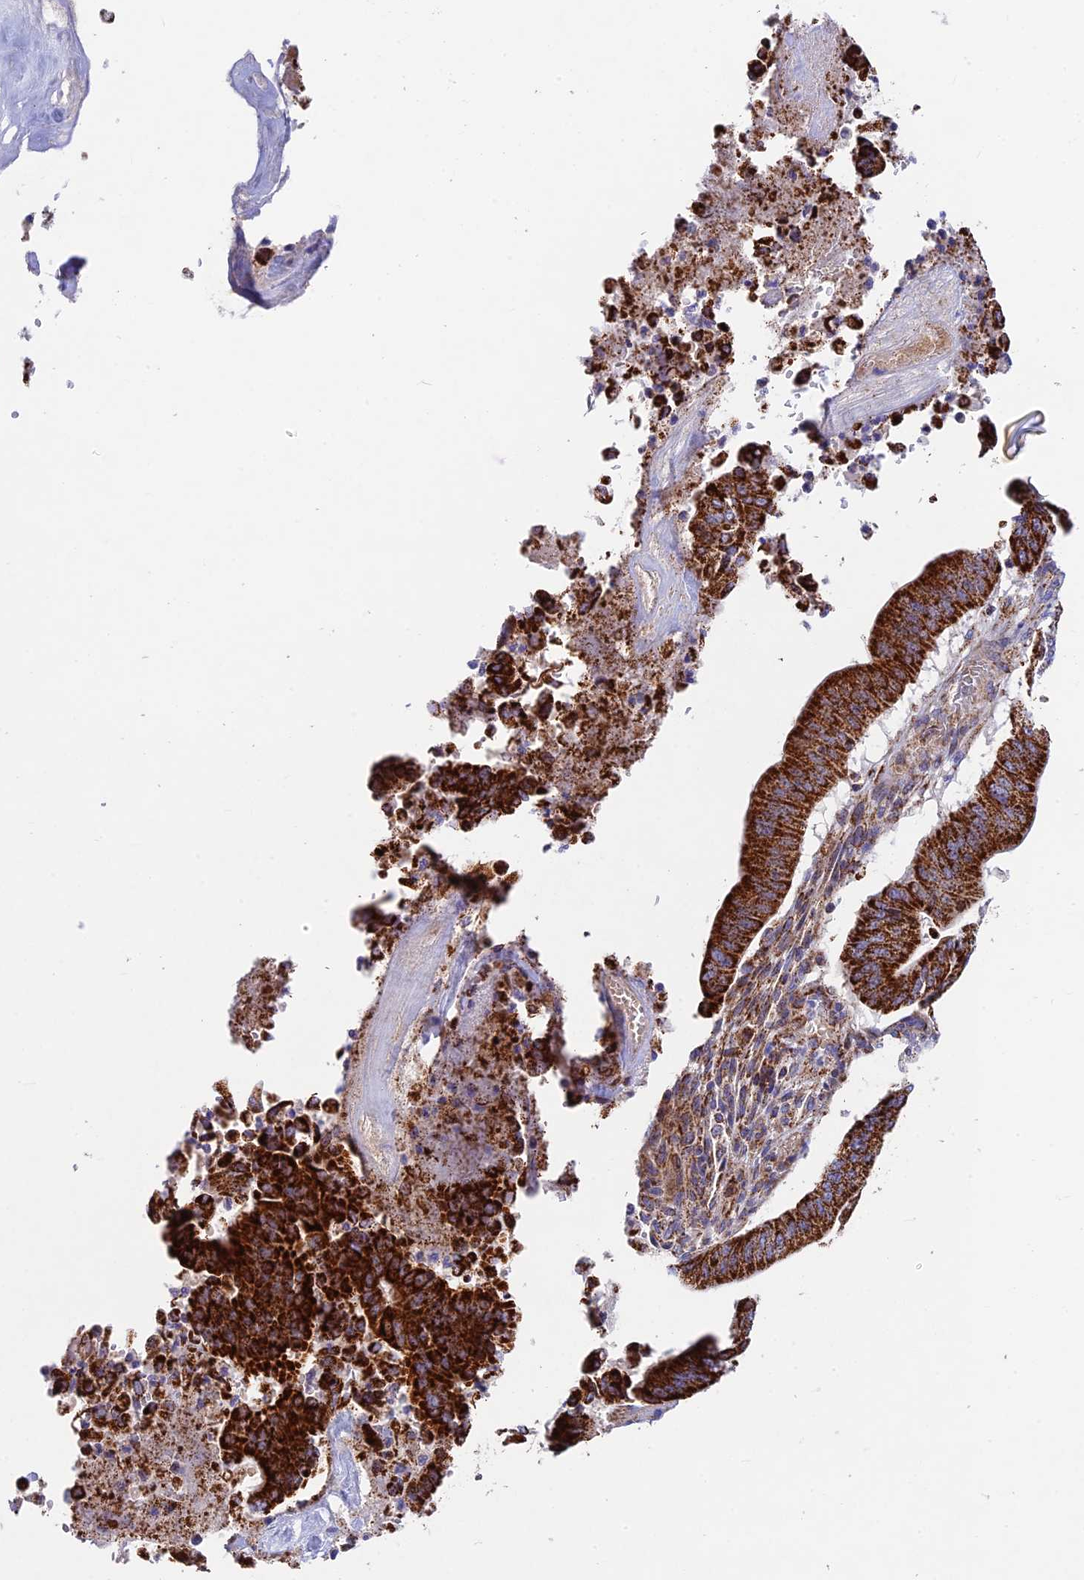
{"staining": {"intensity": "strong", "quantity": ">75%", "location": "cytoplasmic/membranous"}, "tissue": "pancreatic cancer", "cell_type": "Tumor cells", "image_type": "cancer", "snomed": [{"axis": "morphology", "description": "Adenocarcinoma, NOS"}, {"axis": "topography", "description": "Pancreas"}], "caption": "Immunohistochemical staining of pancreatic adenocarcinoma reveals strong cytoplasmic/membranous protein expression in approximately >75% of tumor cells.", "gene": "KHDC3L", "patient": {"sex": "female", "age": 77}}